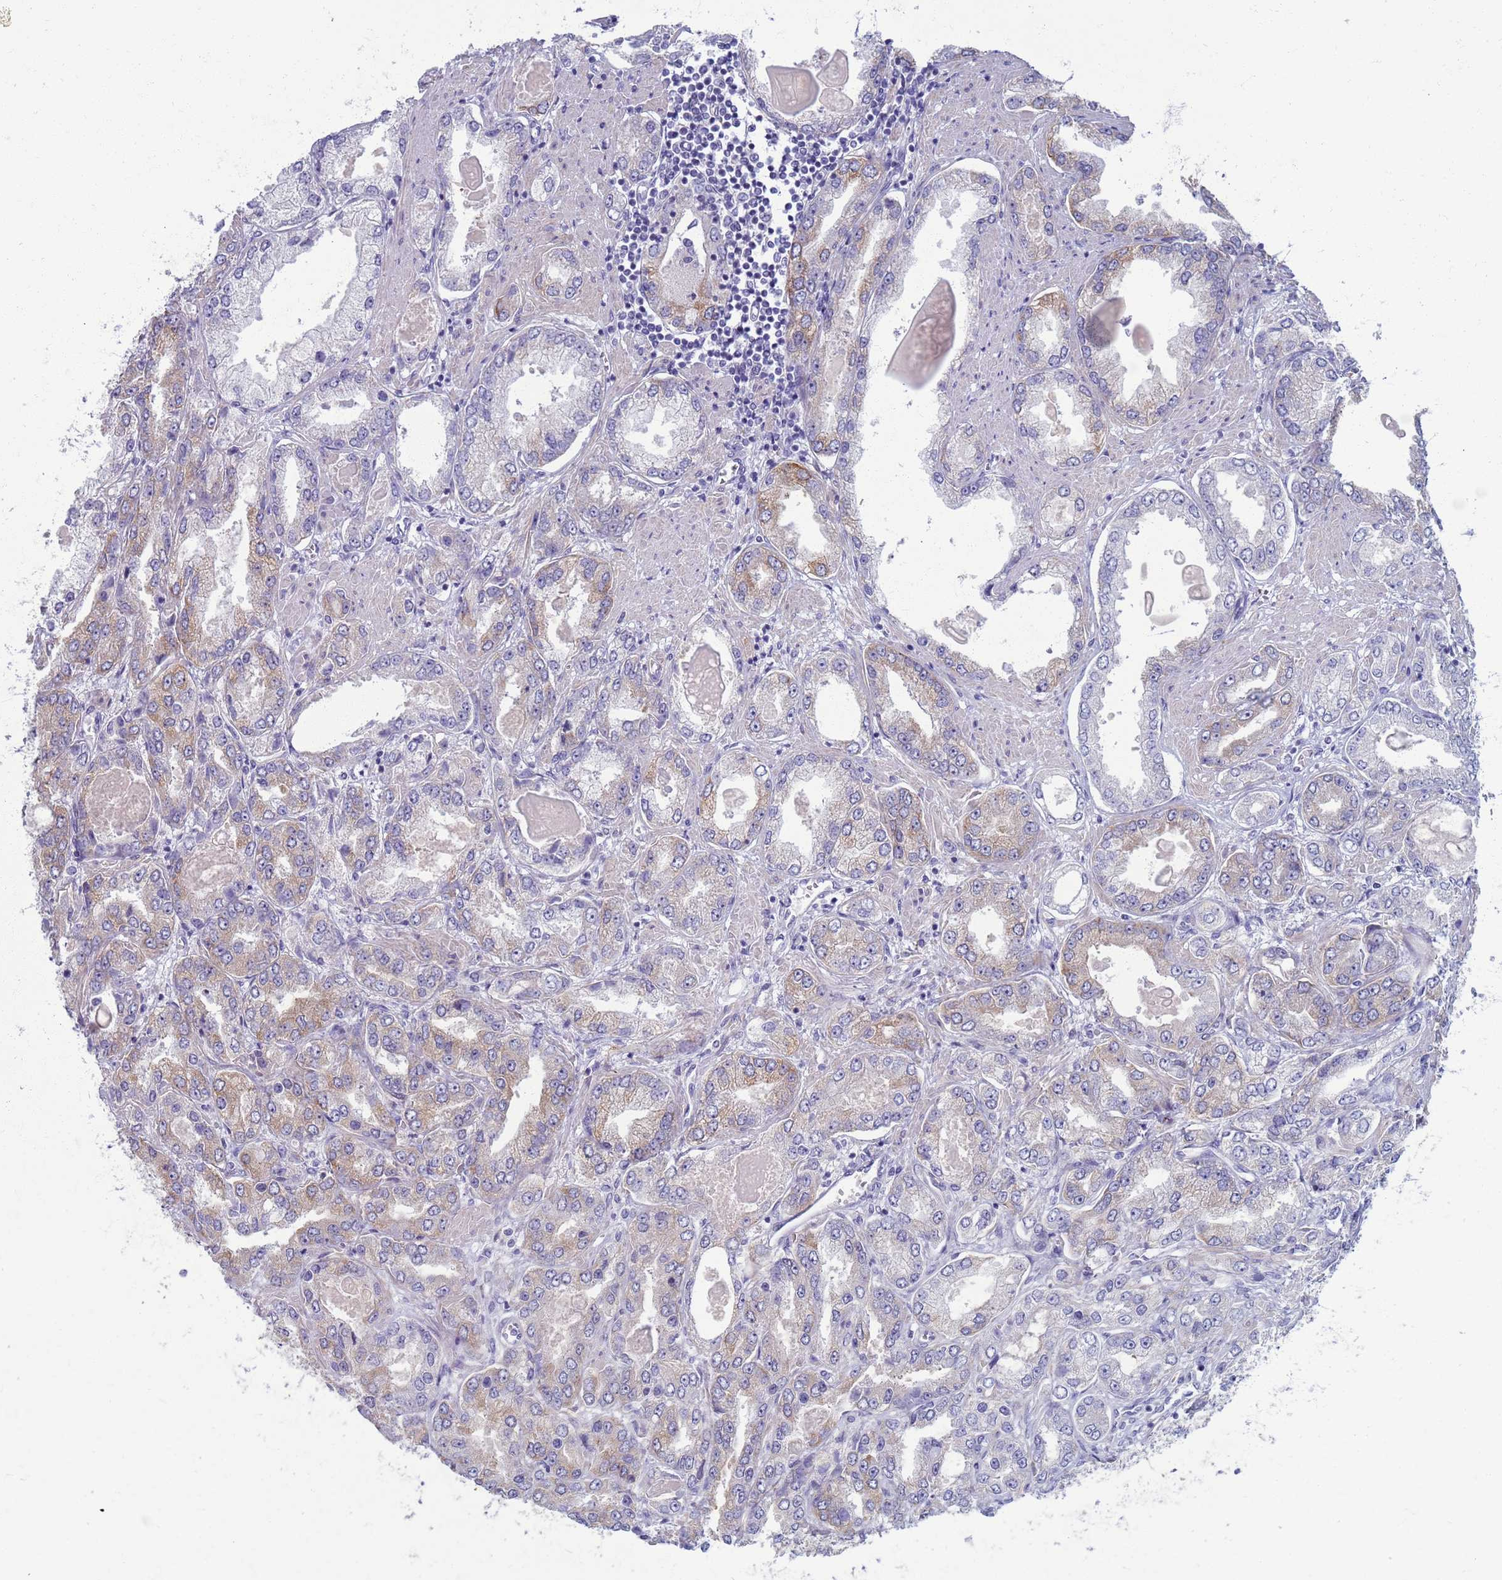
{"staining": {"intensity": "weak", "quantity": "<25%", "location": "cytoplasmic/membranous"}, "tissue": "prostate cancer", "cell_type": "Tumor cells", "image_type": "cancer", "snomed": [{"axis": "morphology", "description": "Adenocarcinoma, High grade"}, {"axis": "topography", "description": "Prostate"}], "caption": "Prostate cancer was stained to show a protein in brown. There is no significant positivity in tumor cells.", "gene": "CLCA2", "patient": {"sex": "male", "age": 68}}